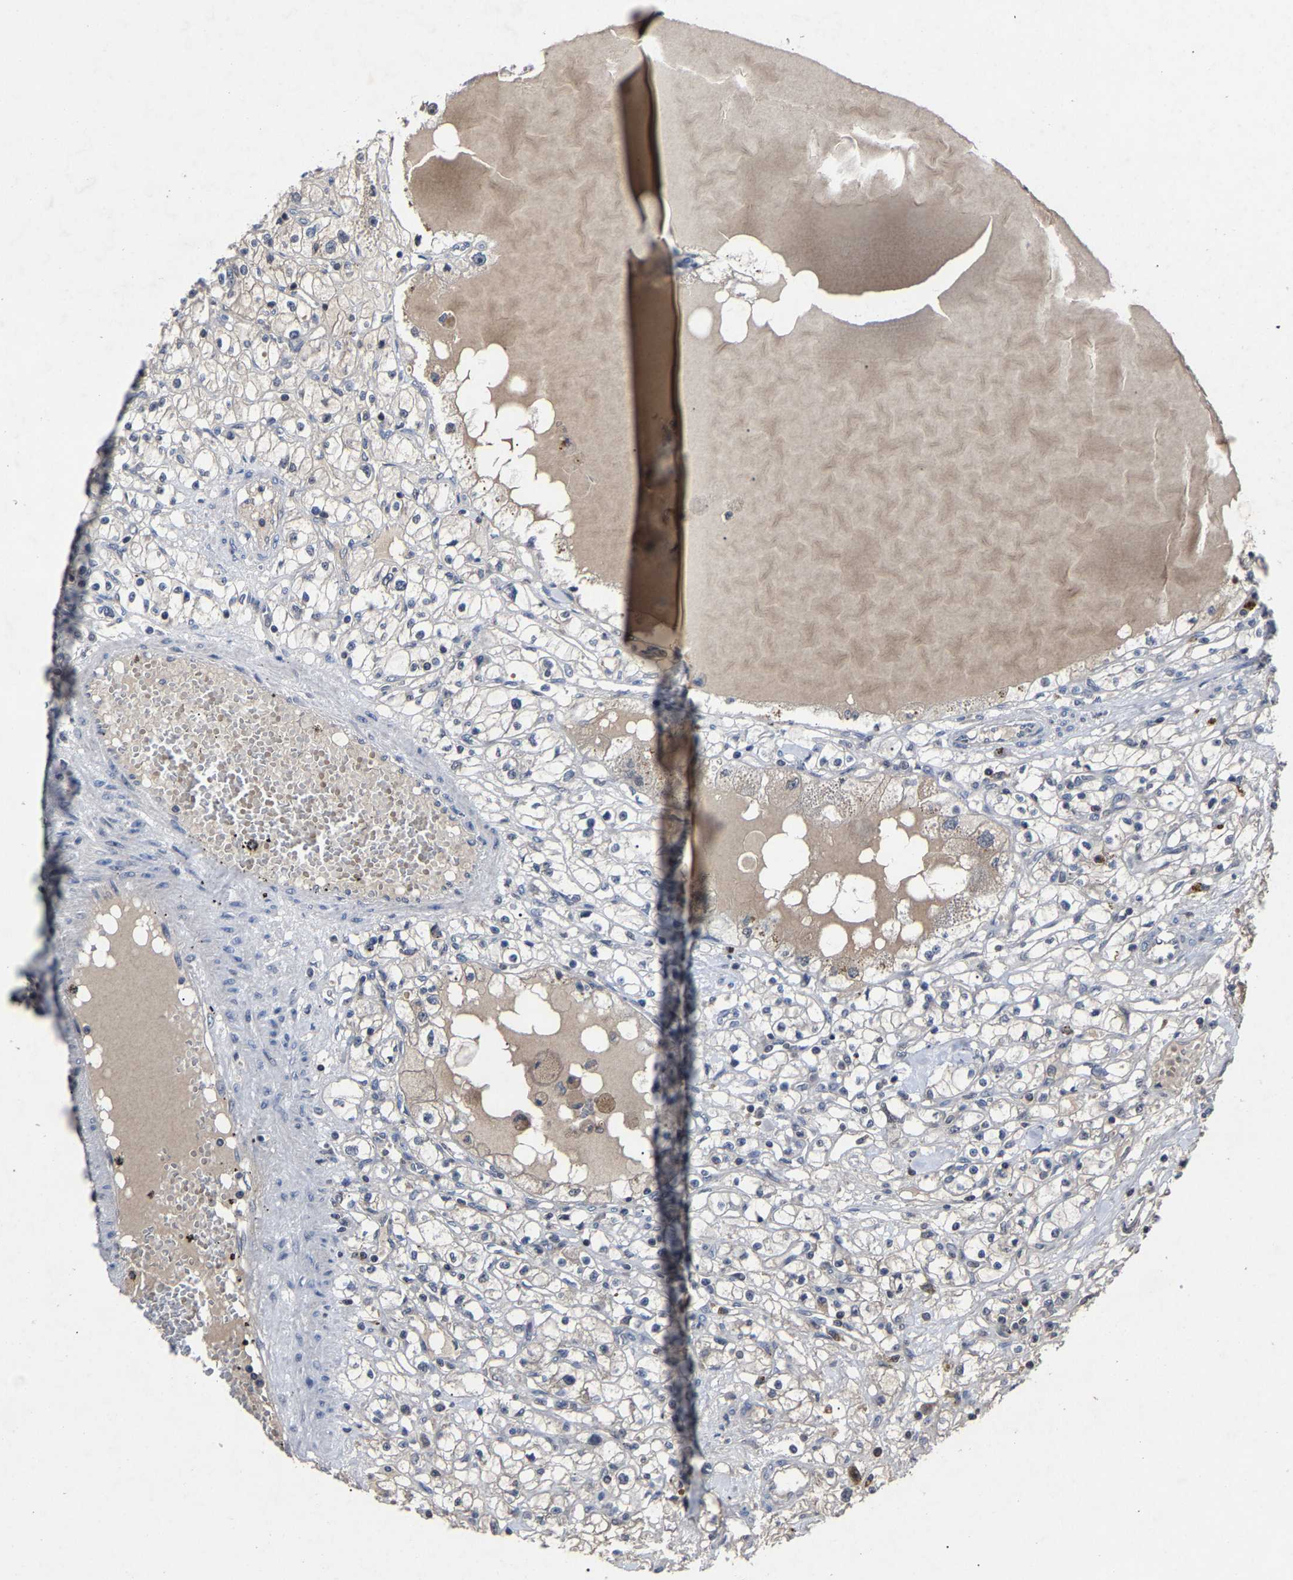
{"staining": {"intensity": "negative", "quantity": "none", "location": "none"}, "tissue": "renal cancer", "cell_type": "Tumor cells", "image_type": "cancer", "snomed": [{"axis": "morphology", "description": "Adenocarcinoma, NOS"}, {"axis": "topography", "description": "Kidney"}], "caption": "Renal adenocarcinoma was stained to show a protein in brown. There is no significant positivity in tumor cells.", "gene": "LSM8", "patient": {"sex": "male", "age": 56}}